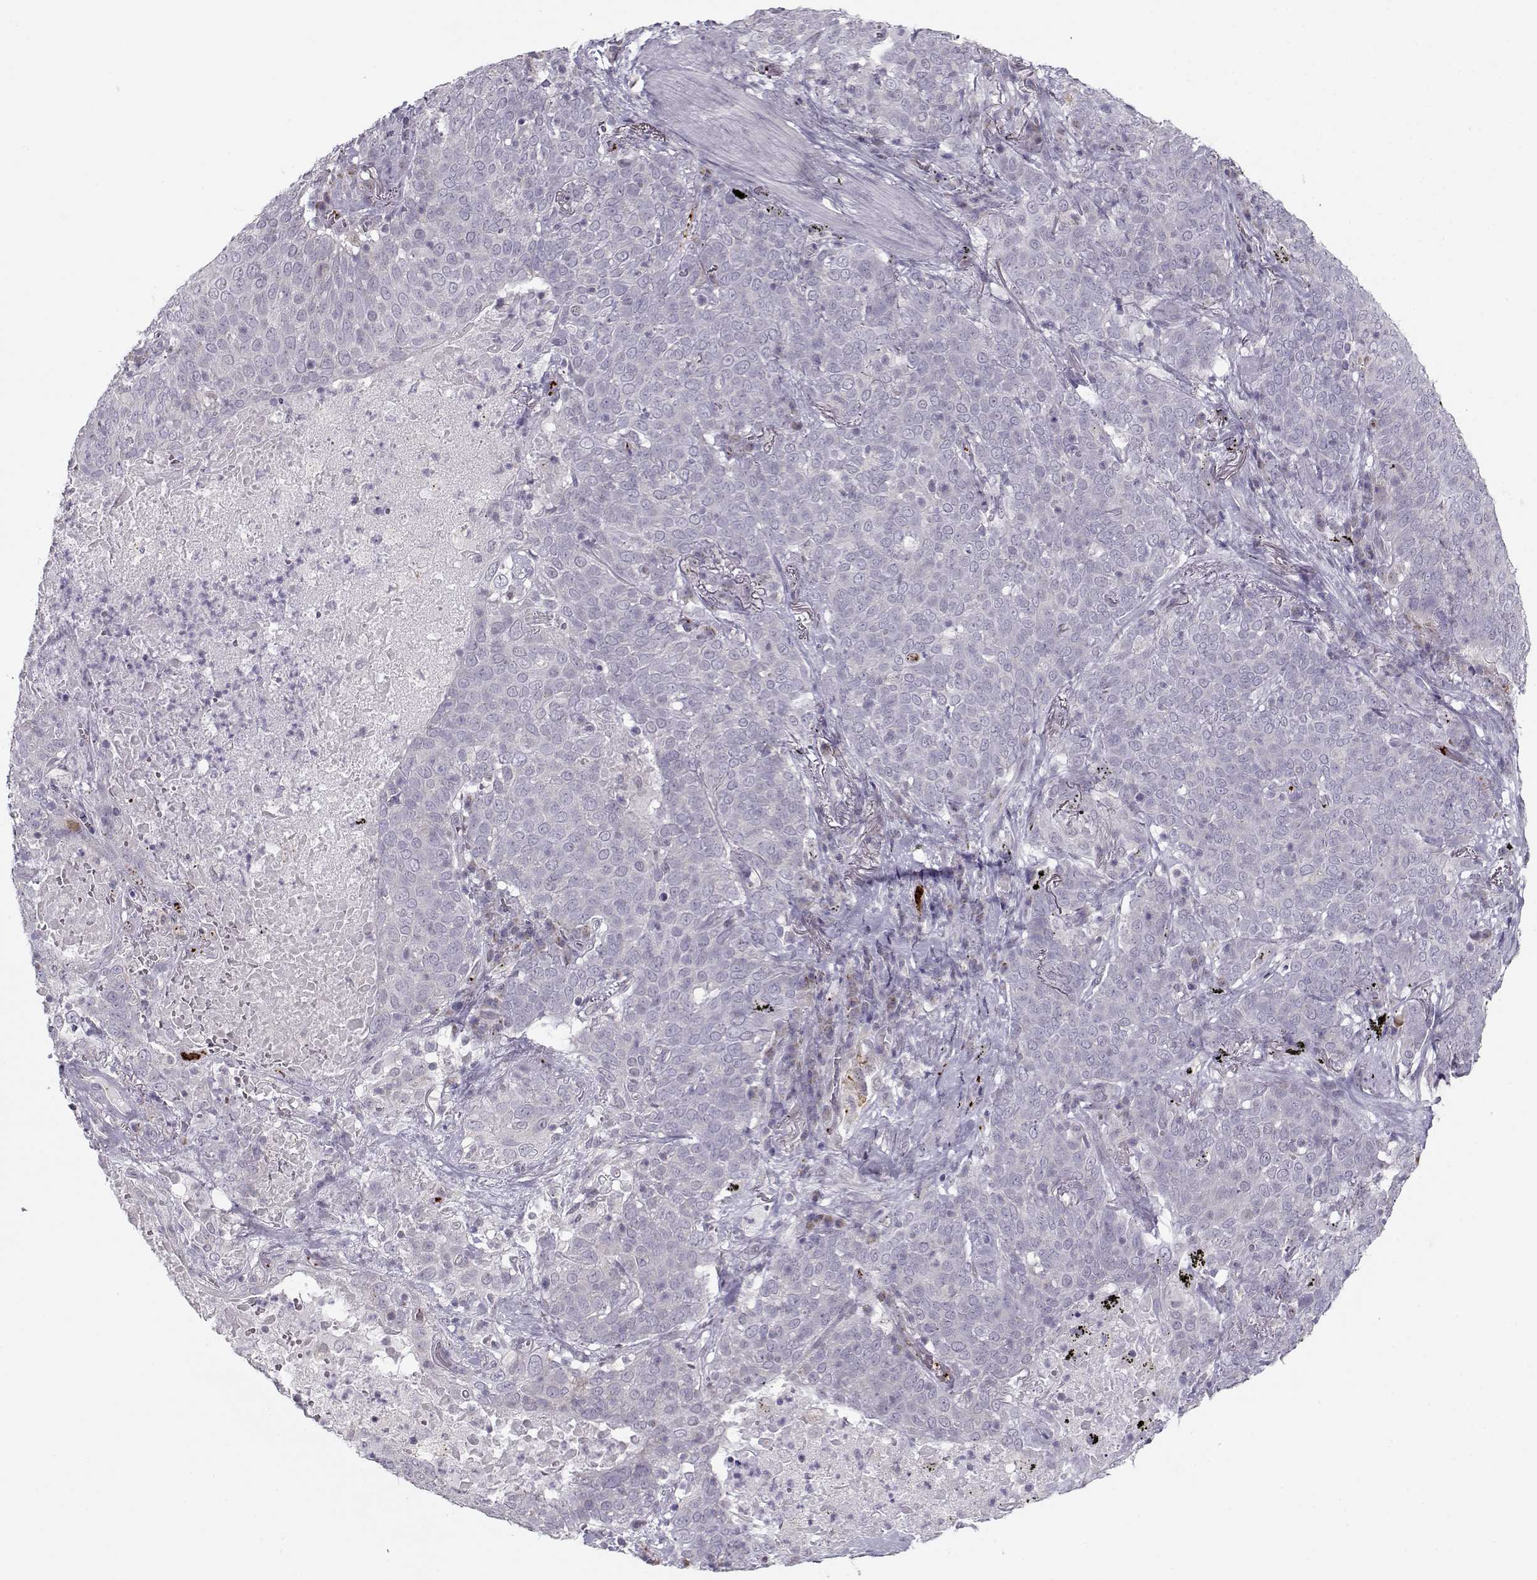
{"staining": {"intensity": "negative", "quantity": "none", "location": "none"}, "tissue": "lung cancer", "cell_type": "Tumor cells", "image_type": "cancer", "snomed": [{"axis": "morphology", "description": "Squamous cell carcinoma, NOS"}, {"axis": "topography", "description": "Lung"}], "caption": "Lung cancer (squamous cell carcinoma) was stained to show a protein in brown. There is no significant staining in tumor cells.", "gene": "KLF17", "patient": {"sex": "male", "age": 82}}